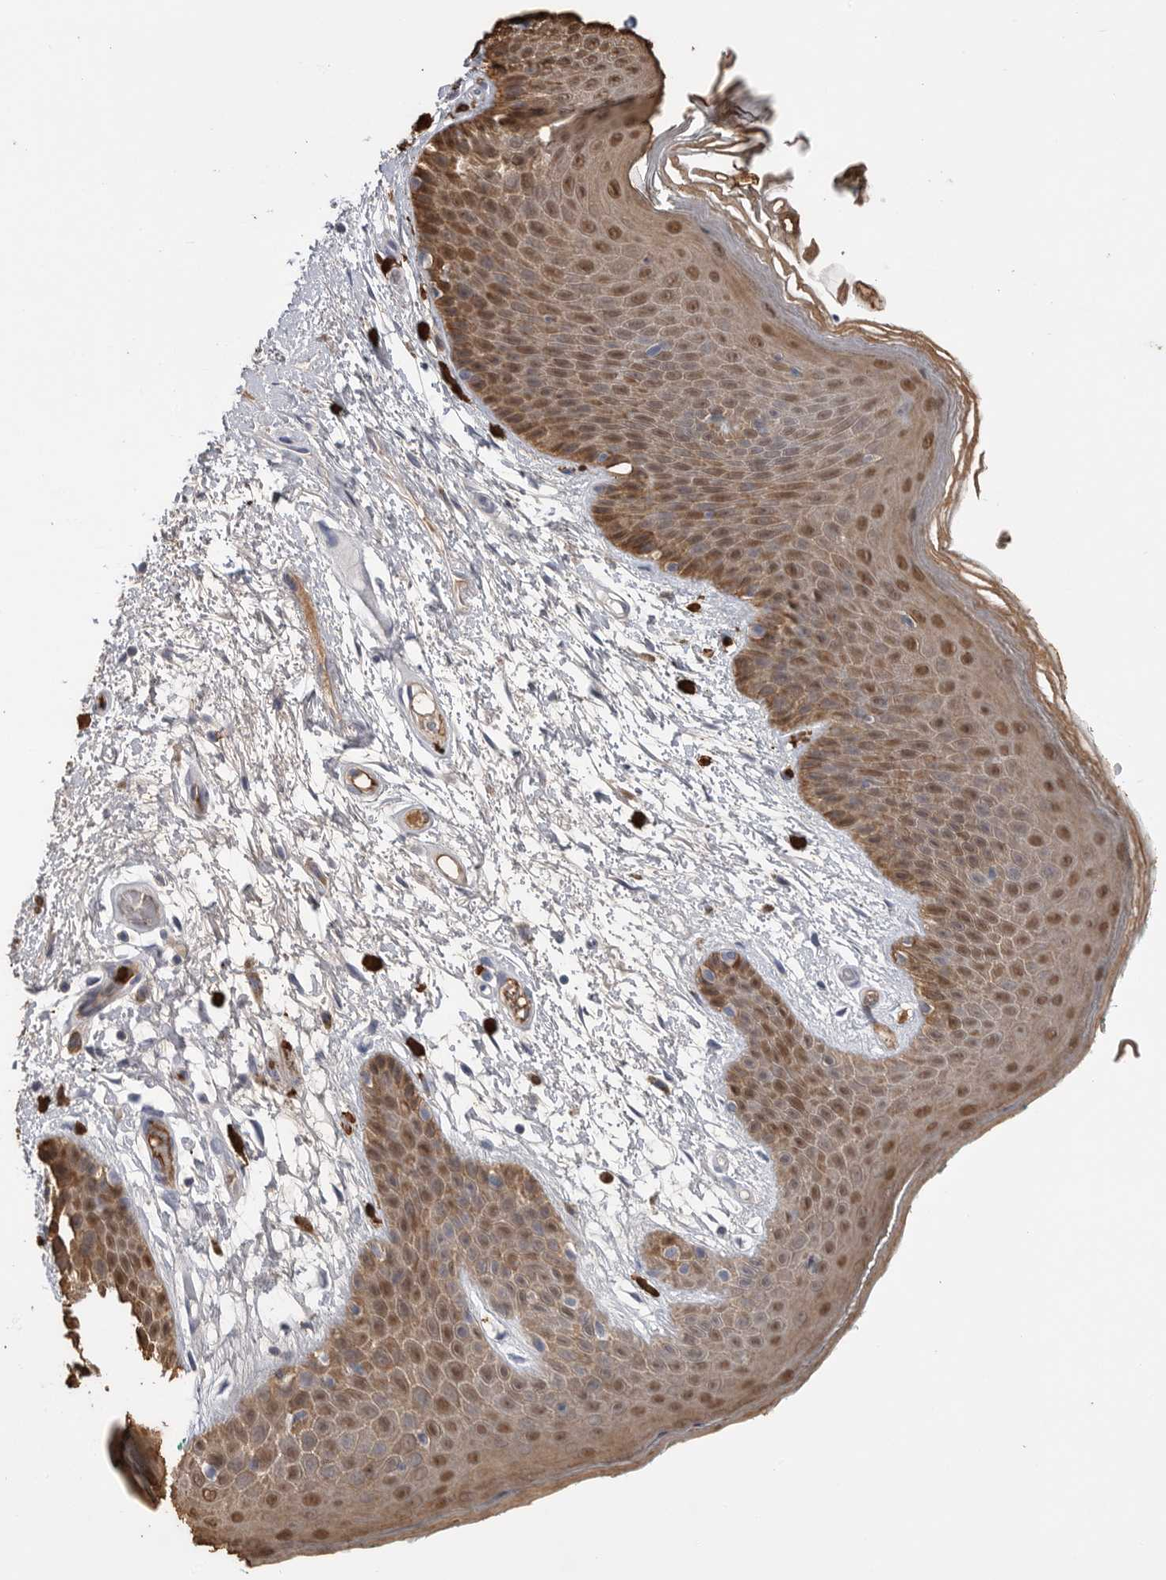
{"staining": {"intensity": "moderate", "quantity": ">75%", "location": "cytoplasmic/membranous,nuclear"}, "tissue": "skin", "cell_type": "Epidermal cells", "image_type": "normal", "snomed": [{"axis": "morphology", "description": "Normal tissue, NOS"}, {"axis": "topography", "description": "Anal"}], "caption": "Brown immunohistochemical staining in benign human skin shows moderate cytoplasmic/membranous,nuclear positivity in approximately >75% of epidermal cells. (DAB = brown stain, brightfield microscopy at high magnification).", "gene": "CYB561D1", "patient": {"sex": "male", "age": 74}}